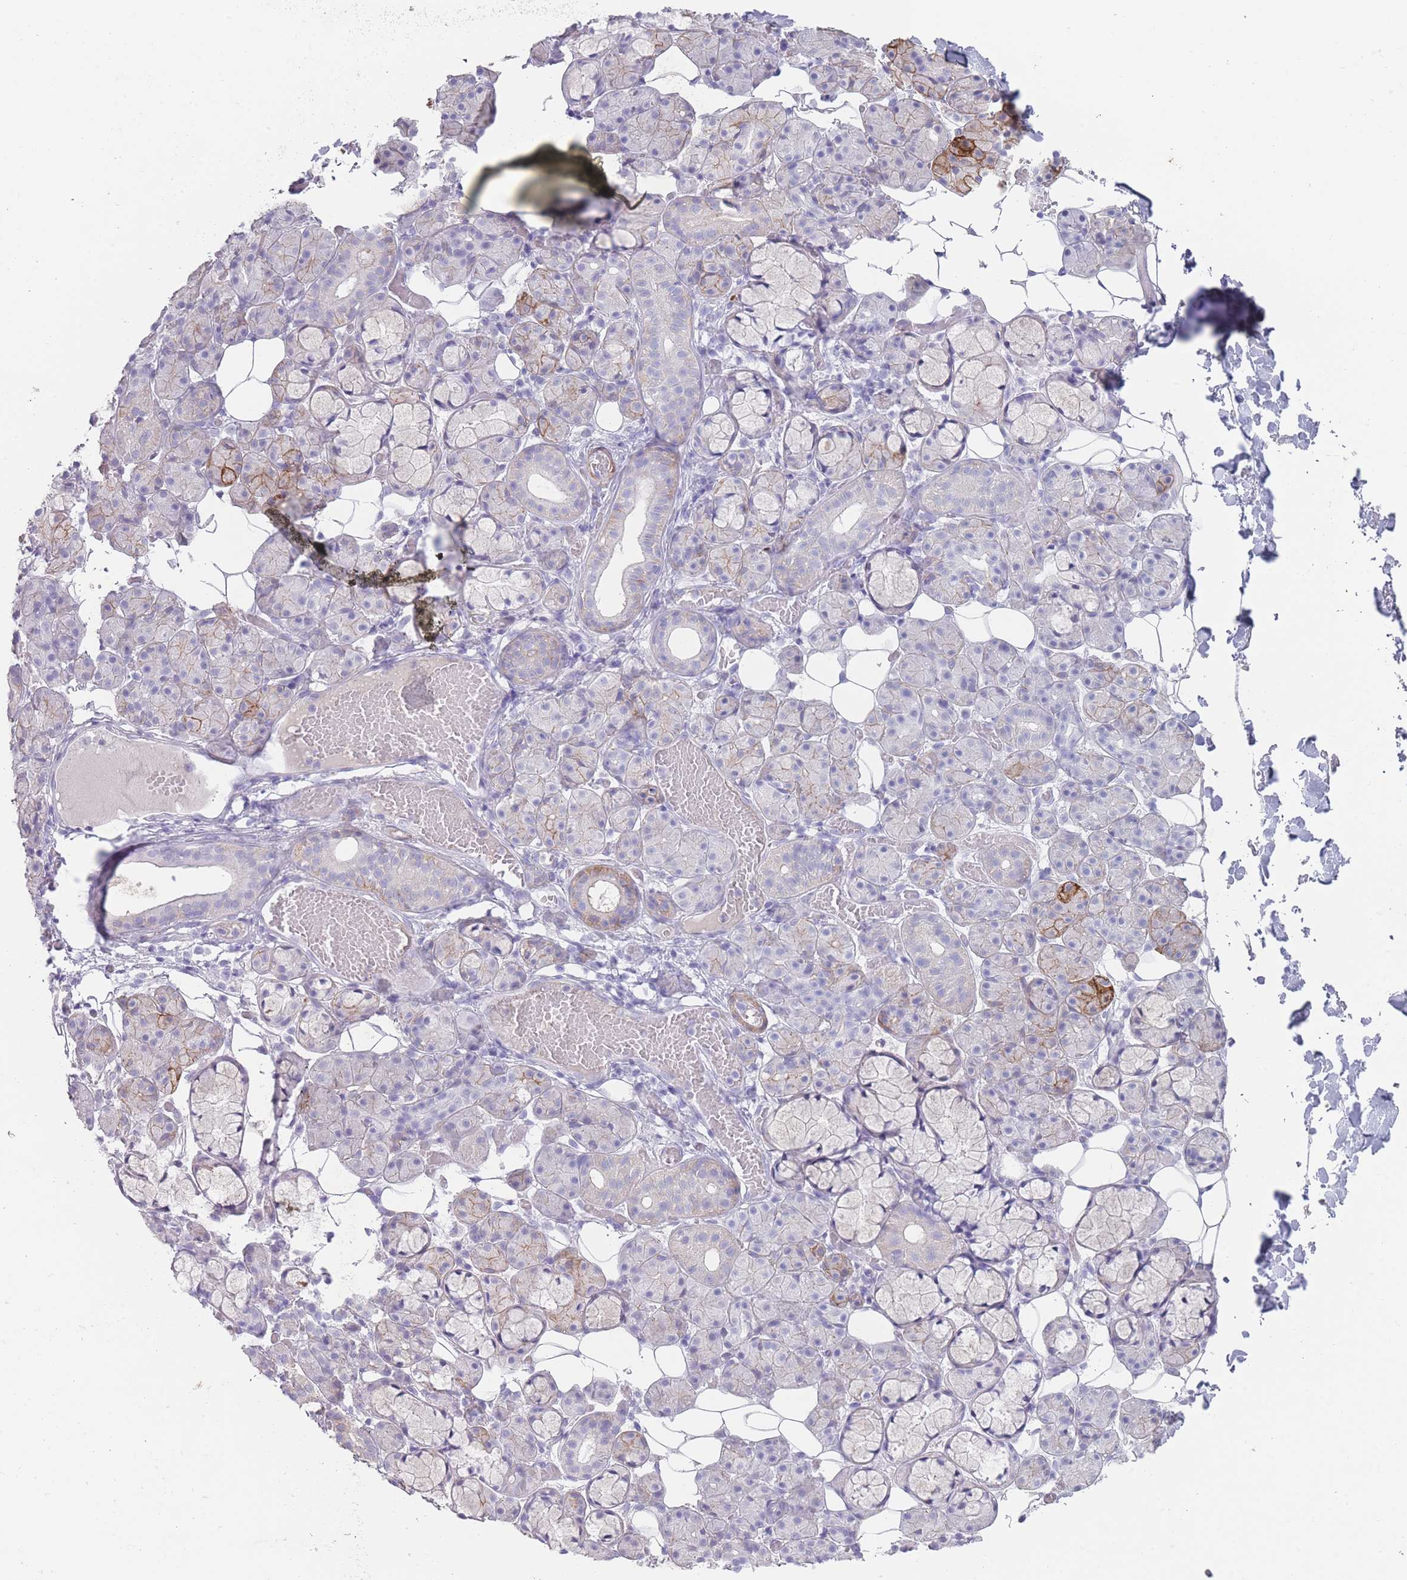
{"staining": {"intensity": "moderate", "quantity": "<25%", "location": "cytoplasmic/membranous"}, "tissue": "salivary gland", "cell_type": "Glandular cells", "image_type": "normal", "snomed": [{"axis": "morphology", "description": "Normal tissue, NOS"}, {"axis": "topography", "description": "Salivary gland"}], "caption": "Immunohistochemical staining of unremarkable human salivary gland displays moderate cytoplasmic/membranous protein positivity in about <25% of glandular cells.", "gene": "RHBG", "patient": {"sex": "male", "age": 63}}